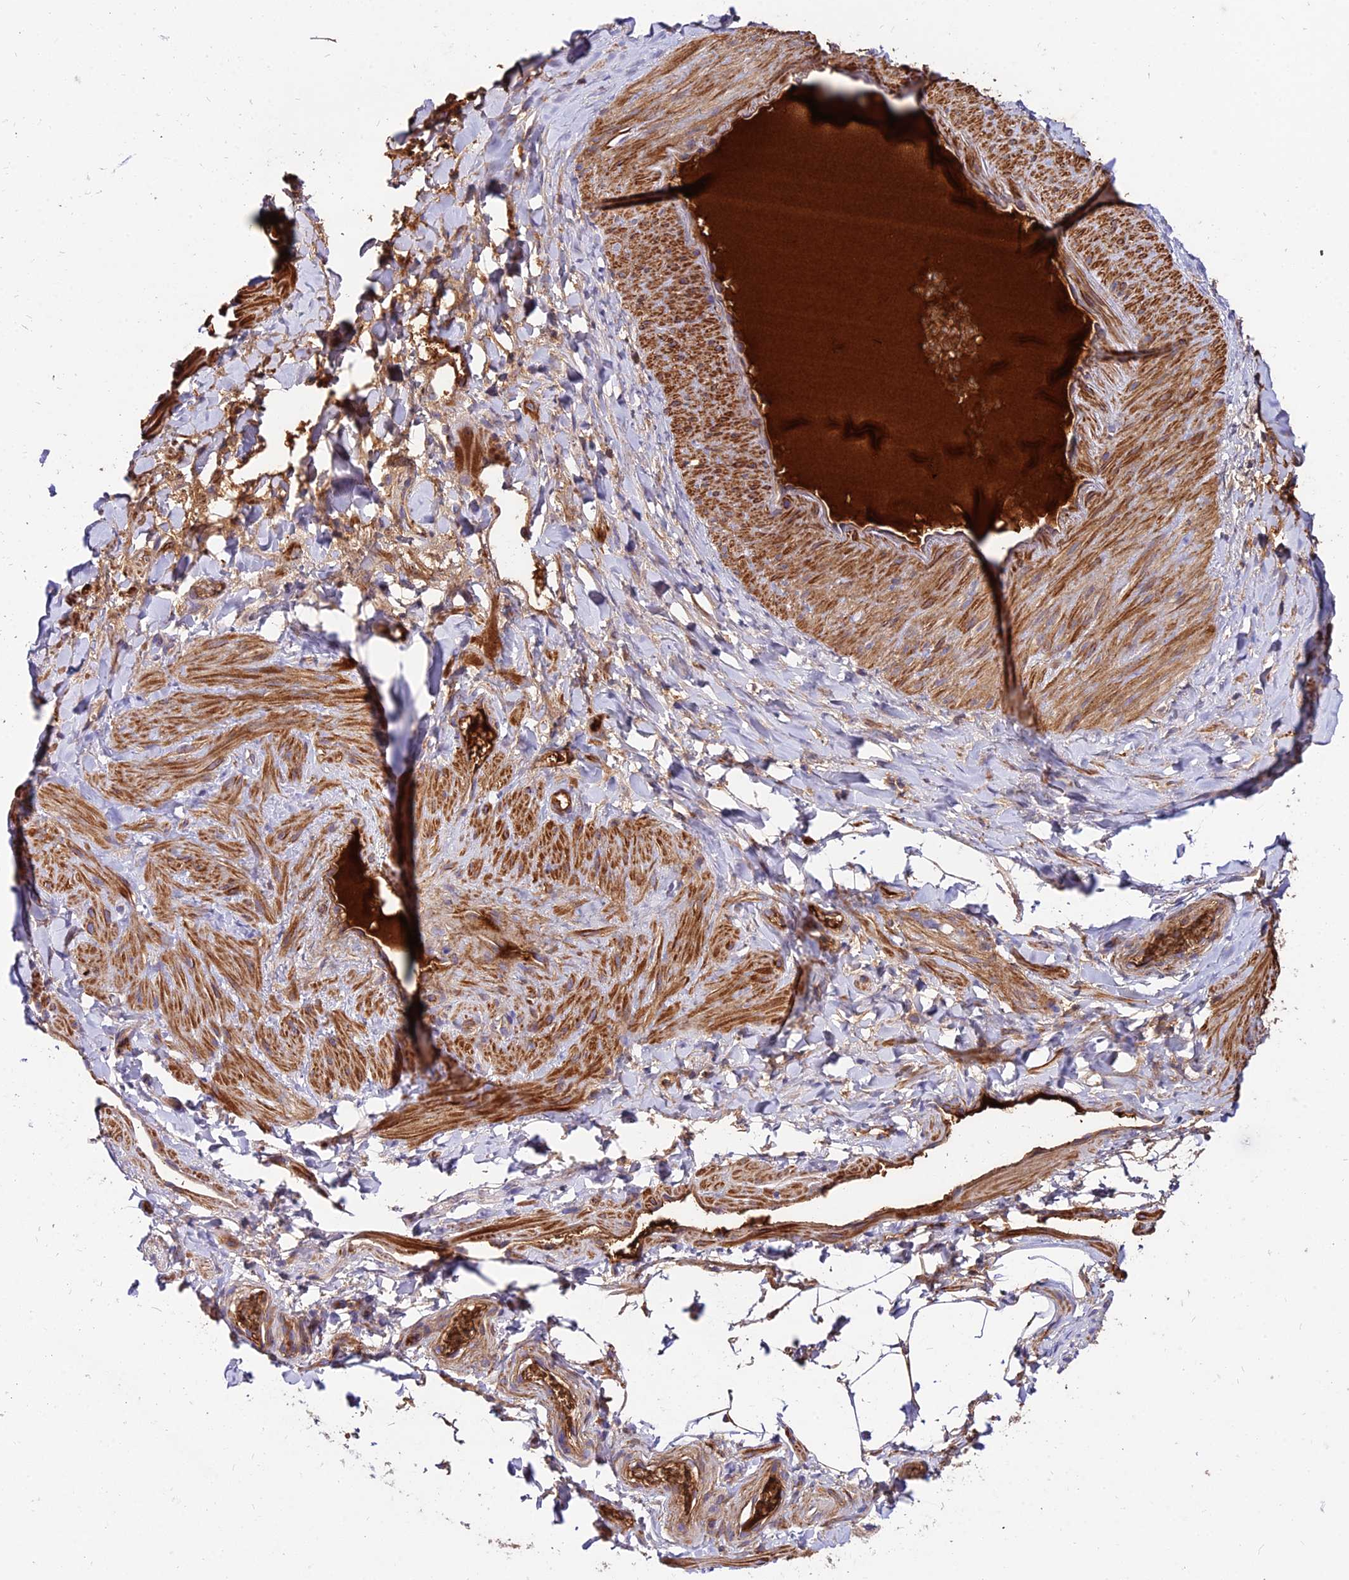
{"staining": {"intensity": "moderate", "quantity": ">75%", "location": "cytoplasmic/membranous"}, "tissue": "adipose tissue", "cell_type": "Adipocytes", "image_type": "normal", "snomed": [{"axis": "morphology", "description": "Normal tissue, NOS"}, {"axis": "topography", "description": "Soft tissue"}, {"axis": "topography", "description": "Vascular tissue"}], "caption": "DAB immunohistochemical staining of normal adipose tissue exhibits moderate cytoplasmic/membranous protein staining in approximately >75% of adipocytes. (IHC, brightfield microscopy, high magnification).", "gene": "PYM1", "patient": {"sex": "male", "age": 54}}